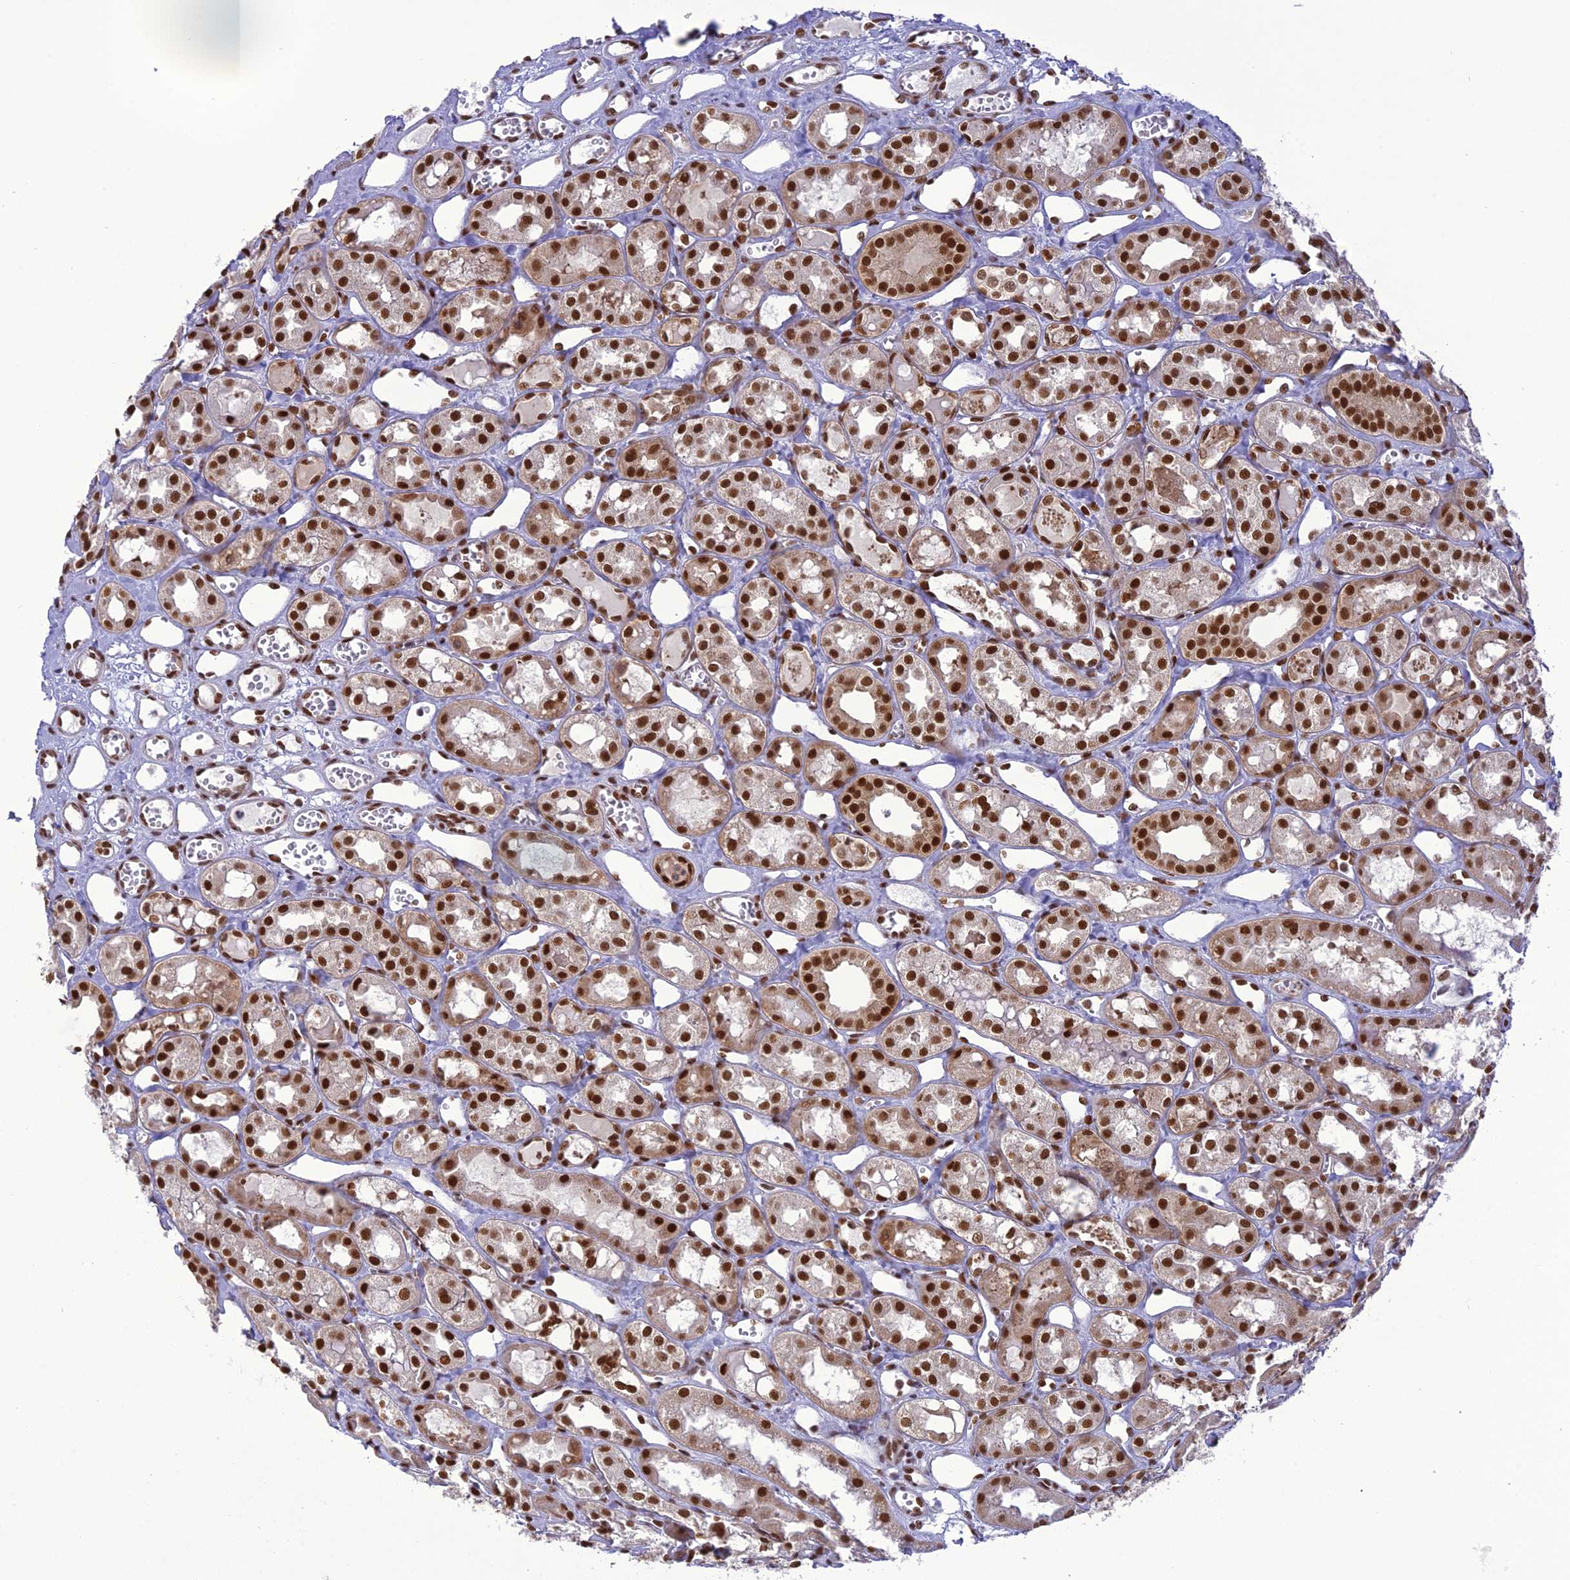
{"staining": {"intensity": "strong", "quantity": ">75%", "location": "nuclear"}, "tissue": "kidney", "cell_type": "Cells in glomeruli", "image_type": "normal", "snomed": [{"axis": "morphology", "description": "Normal tissue, NOS"}, {"axis": "topography", "description": "Kidney"}], "caption": "This image exhibits immunohistochemistry staining of benign human kidney, with high strong nuclear staining in about >75% of cells in glomeruli.", "gene": "DDX1", "patient": {"sex": "male", "age": 16}}